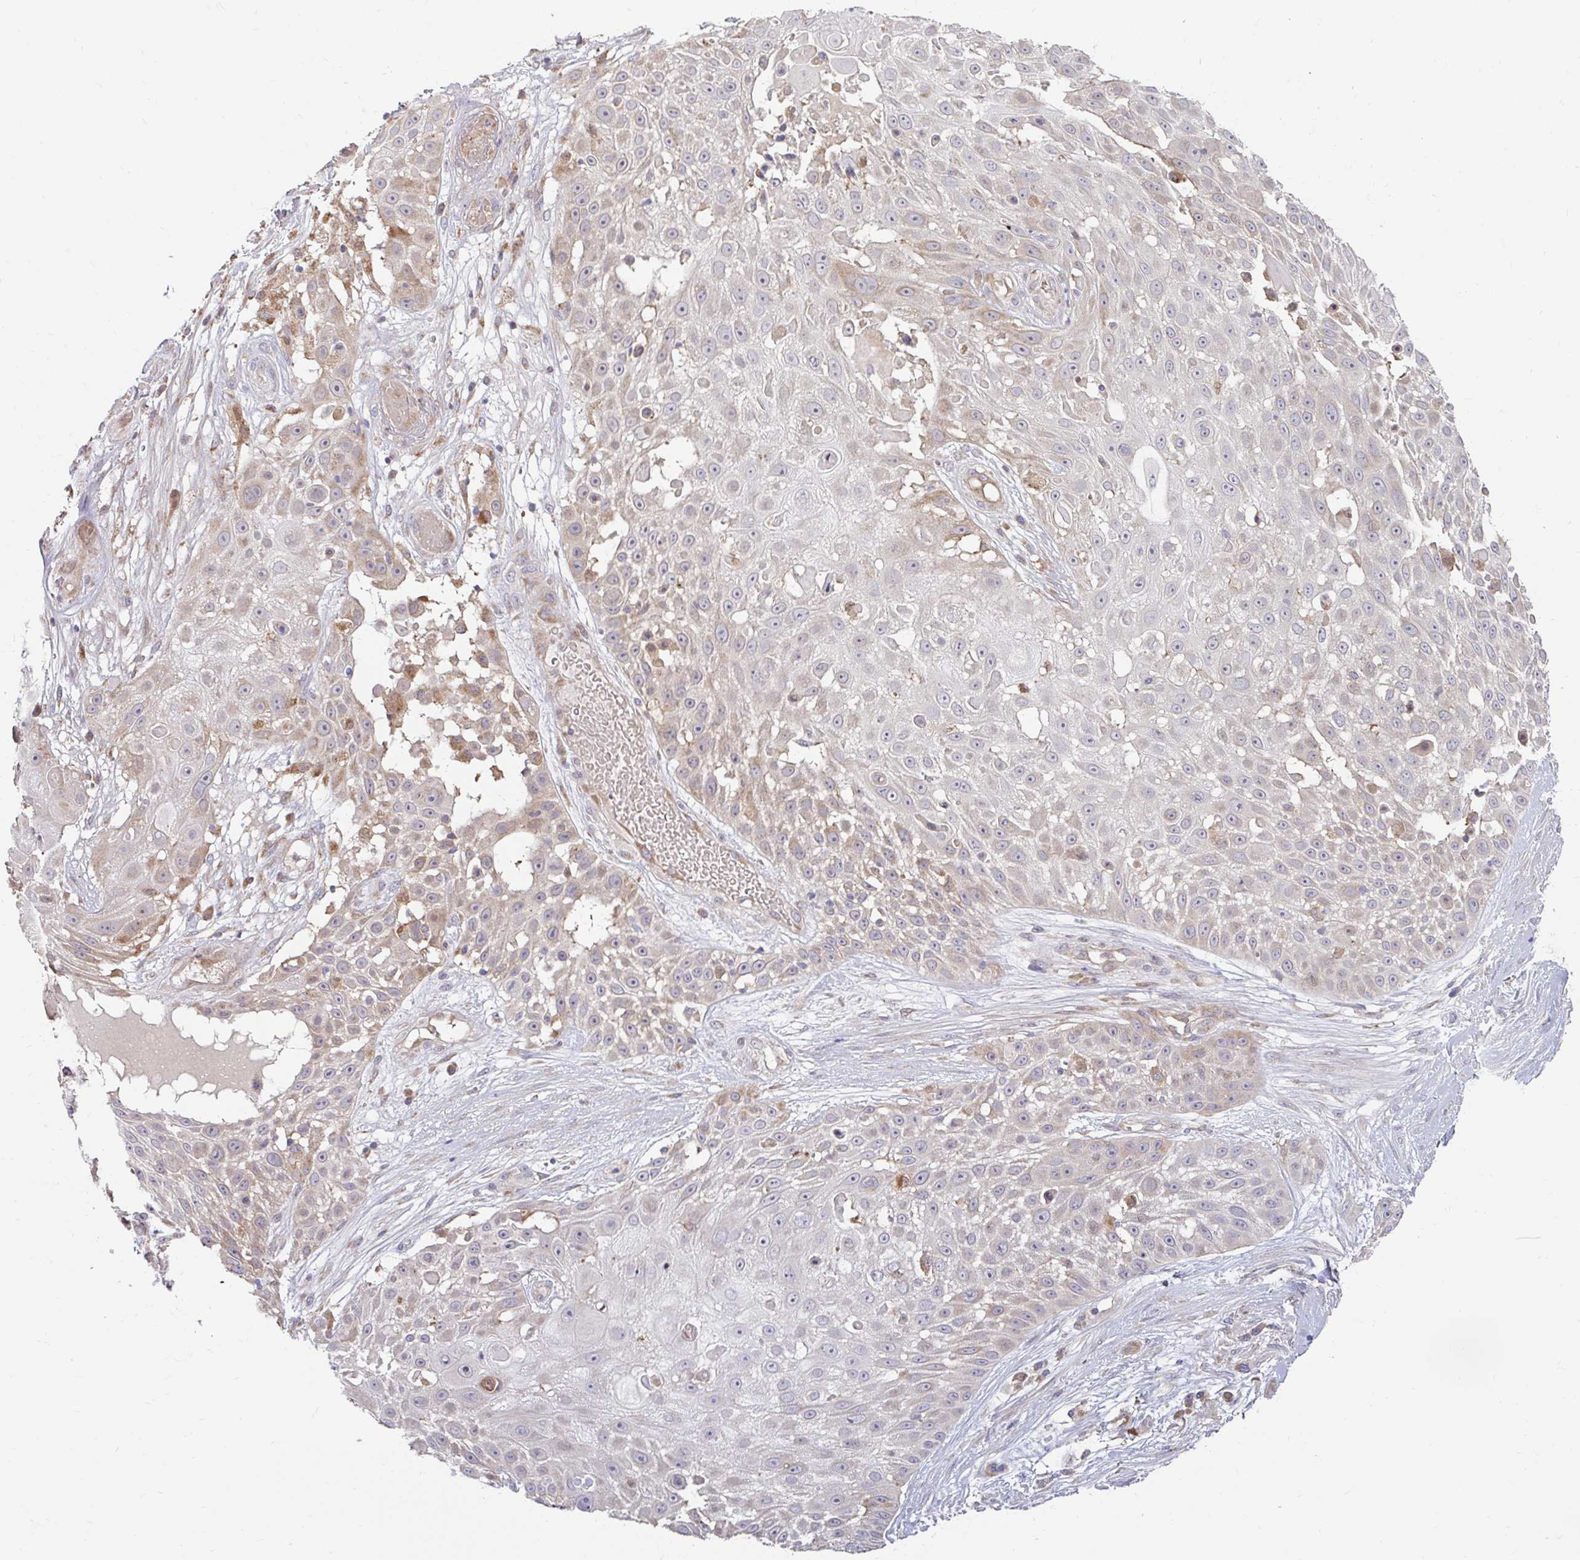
{"staining": {"intensity": "weak", "quantity": "25%-75%", "location": "cytoplasmic/membranous"}, "tissue": "skin cancer", "cell_type": "Tumor cells", "image_type": "cancer", "snomed": [{"axis": "morphology", "description": "Squamous cell carcinoma, NOS"}, {"axis": "topography", "description": "Skin"}], "caption": "Immunohistochemistry of human skin cancer displays low levels of weak cytoplasmic/membranous expression in about 25%-75% of tumor cells.", "gene": "ZNF33A", "patient": {"sex": "female", "age": 86}}